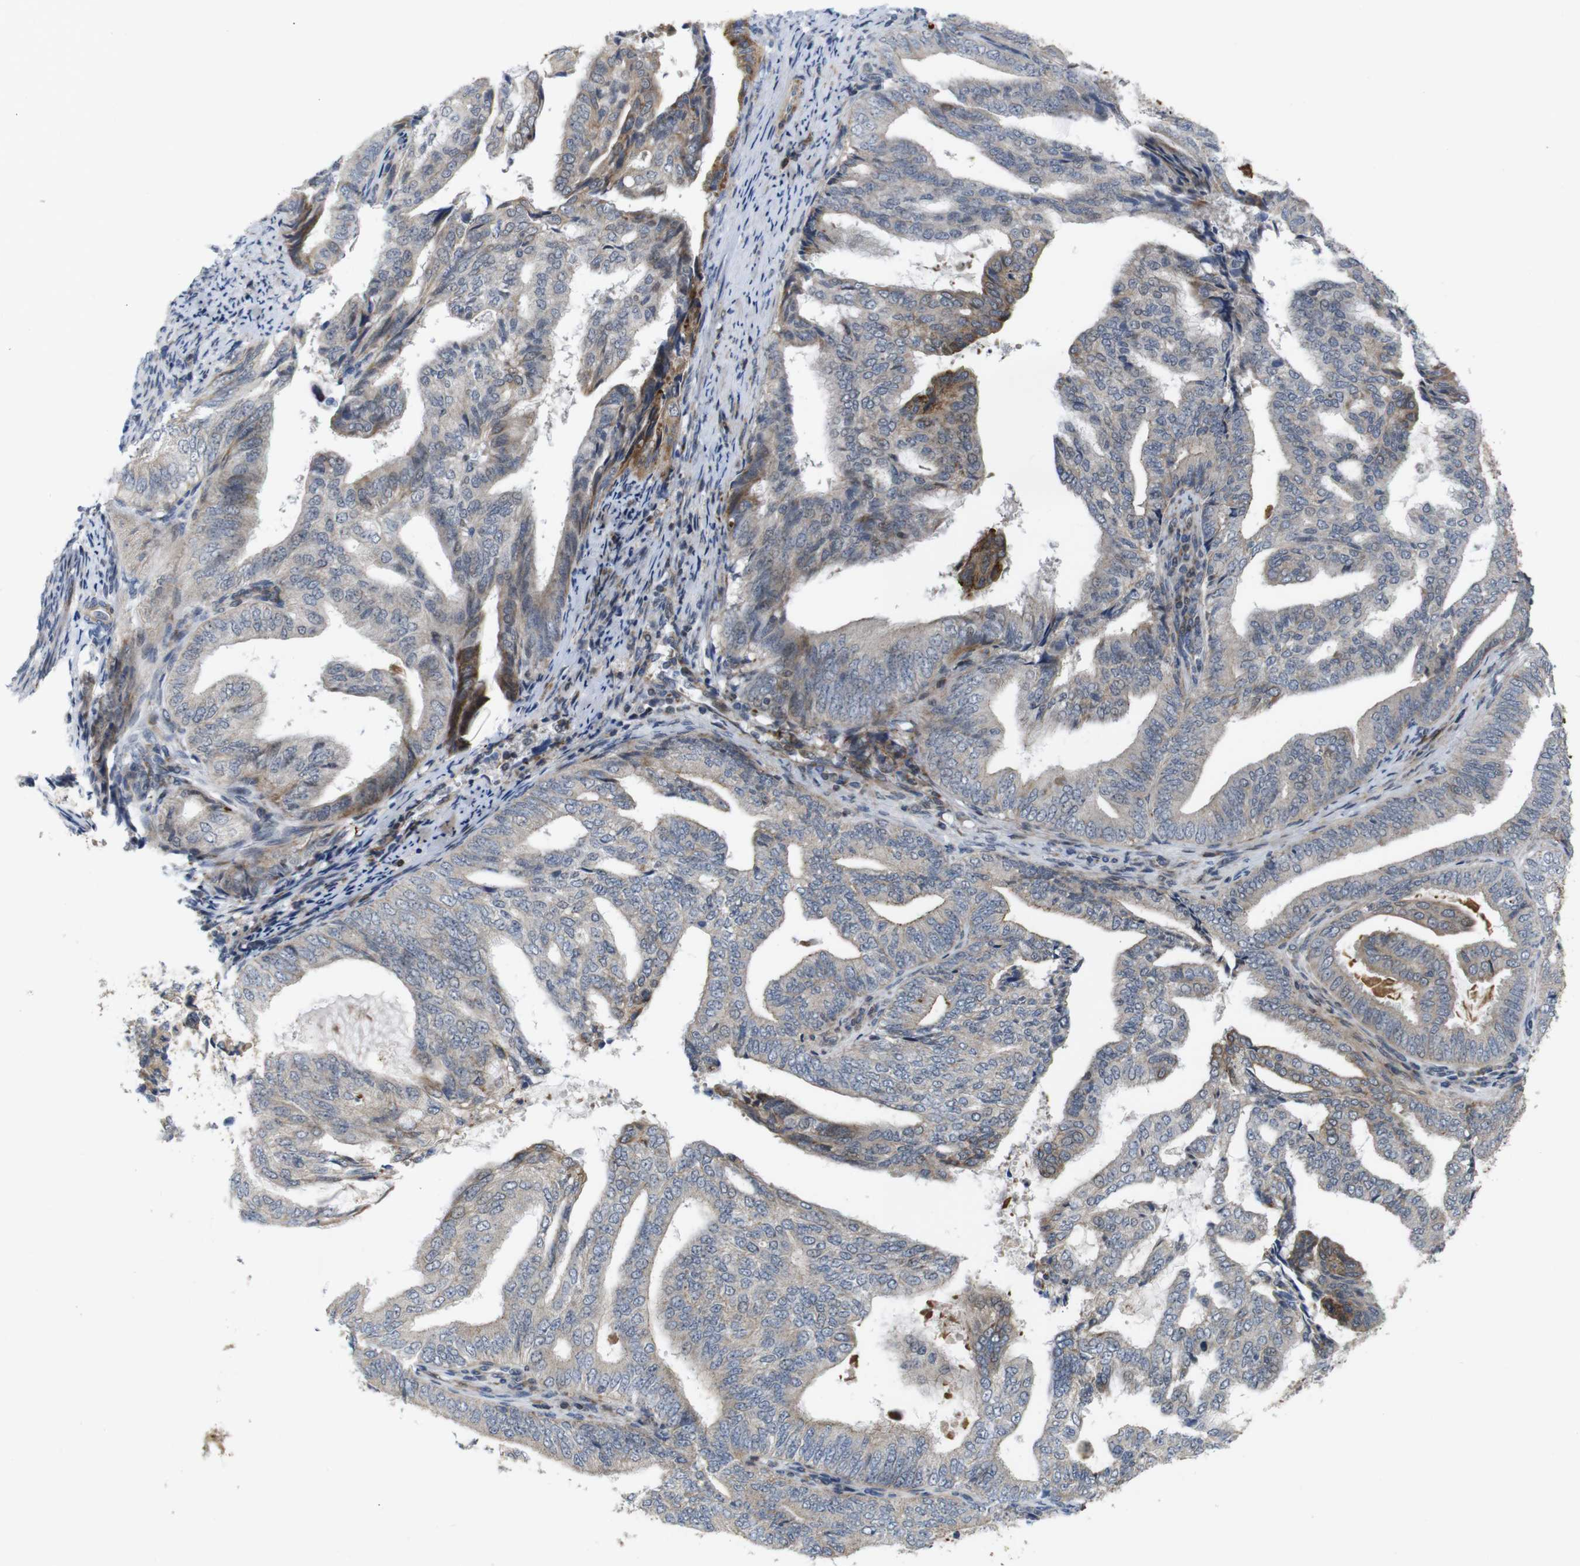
{"staining": {"intensity": "weak", "quantity": ">75%", "location": "cytoplasmic/membranous"}, "tissue": "endometrial cancer", "cell_type": "Tumor cells", "image_type": "cancer", "snomed": [{"axis": "morphology", "description": "Adenocarcinoma, NOS"}, {"axis": "topography", "description": "Endometrium"}], "caption": "There is low levels of weak cytoplasmic/membranous staining in tumor cells of adenocarcinoma (endometrial), as demonstrated by immunohistochemical staining (brown color).", "gene": "ATP7B", "patient": {"sex": "female", "age": 58}}